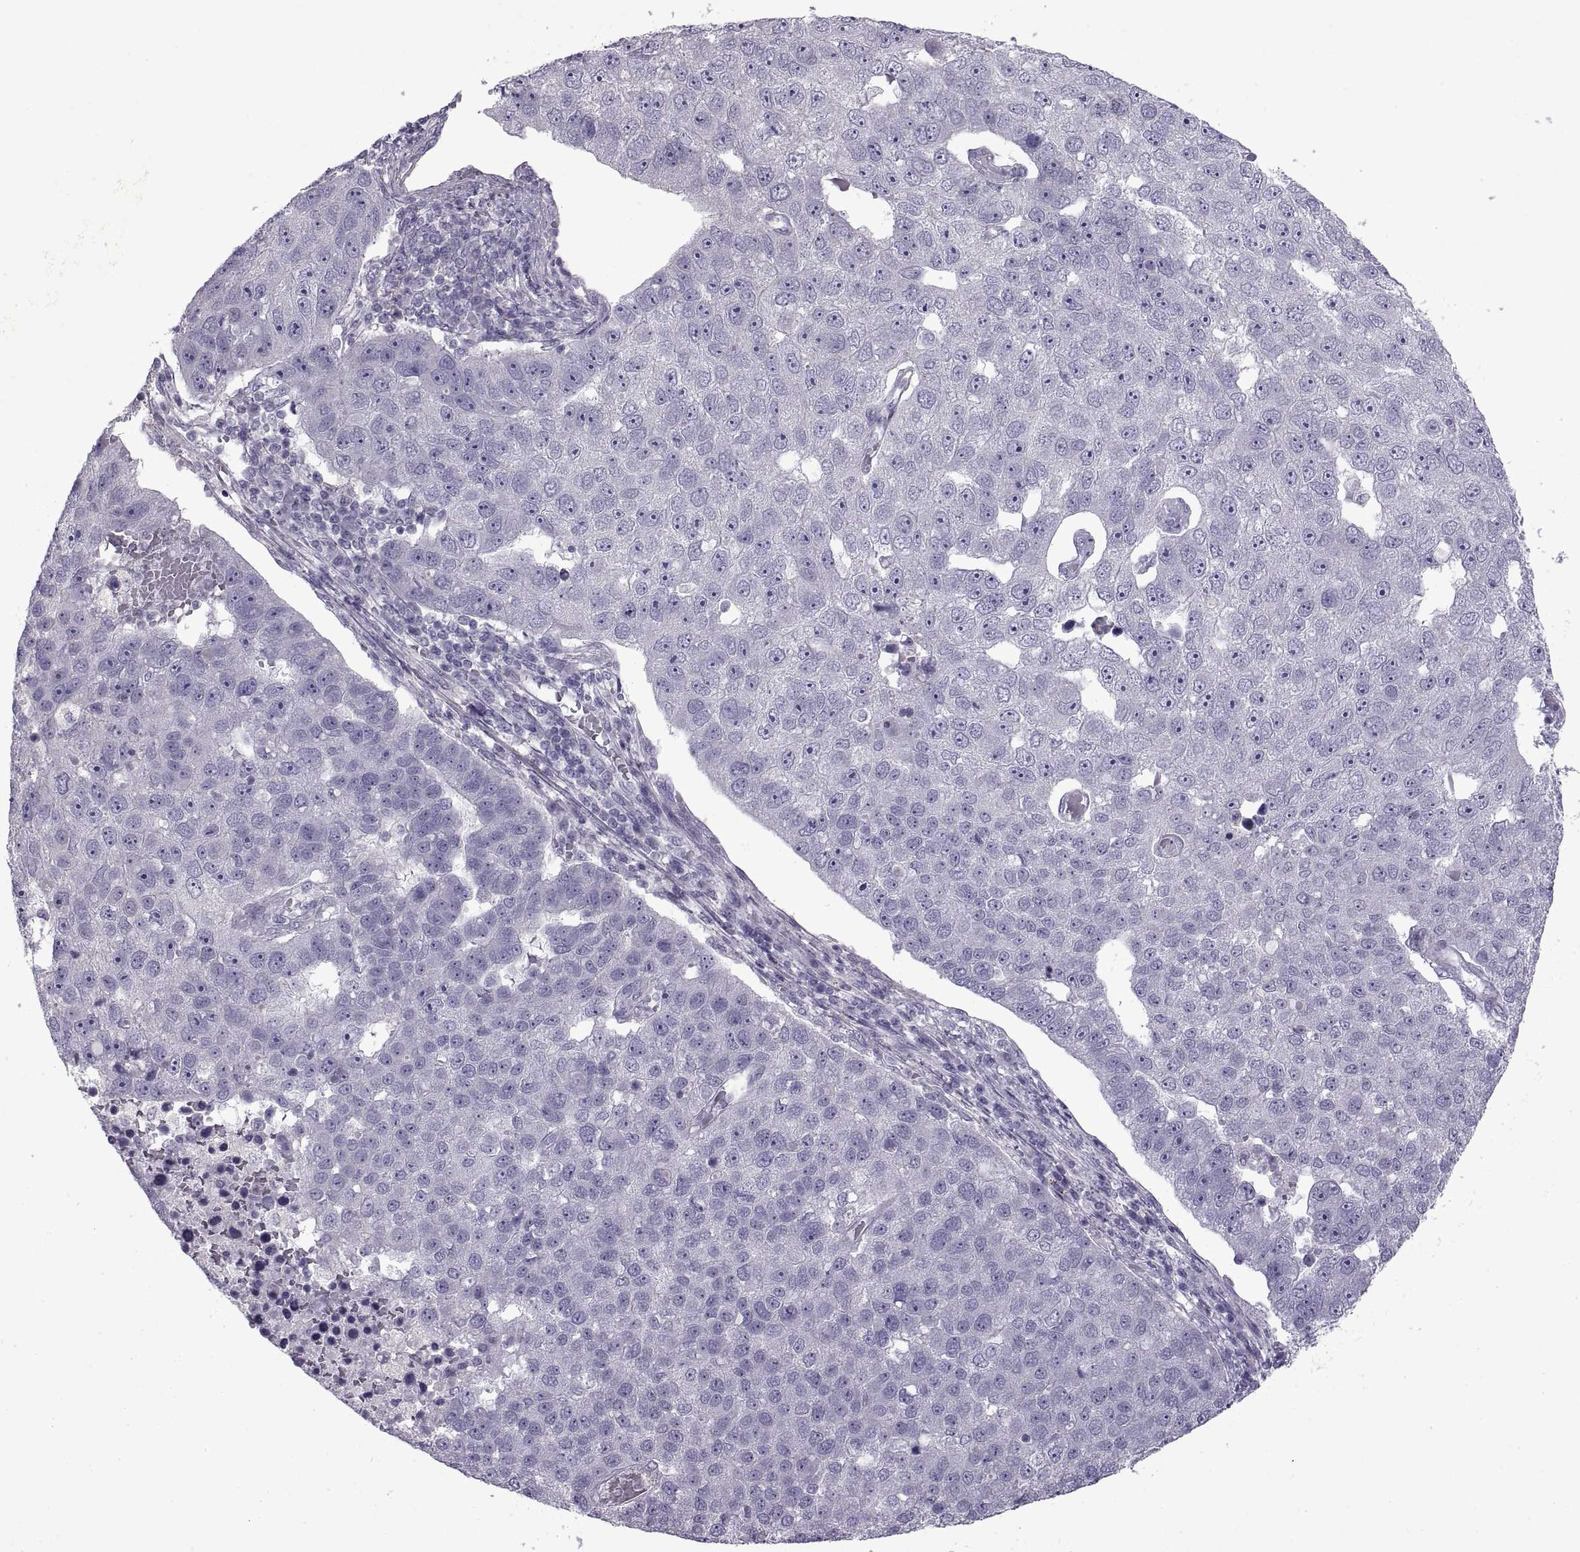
{"staining": {"intensity": "negative", "quantity": "none", "location": "none"}, "tissue": "pancreatic cancer", "cell_type": "Tumor cells", "image_type": "cancer", "snomed": [{"axis": "morphology", "description": "Adenocarcinoma, NOS"}, {"axis": "topography", "description": "Pancreas"}], "caption": "An image of human pancreatic cancer is negative for staining in tumor cells.", "gene": "BSPH1", "patient": {"sex": "female", "age": 61}}